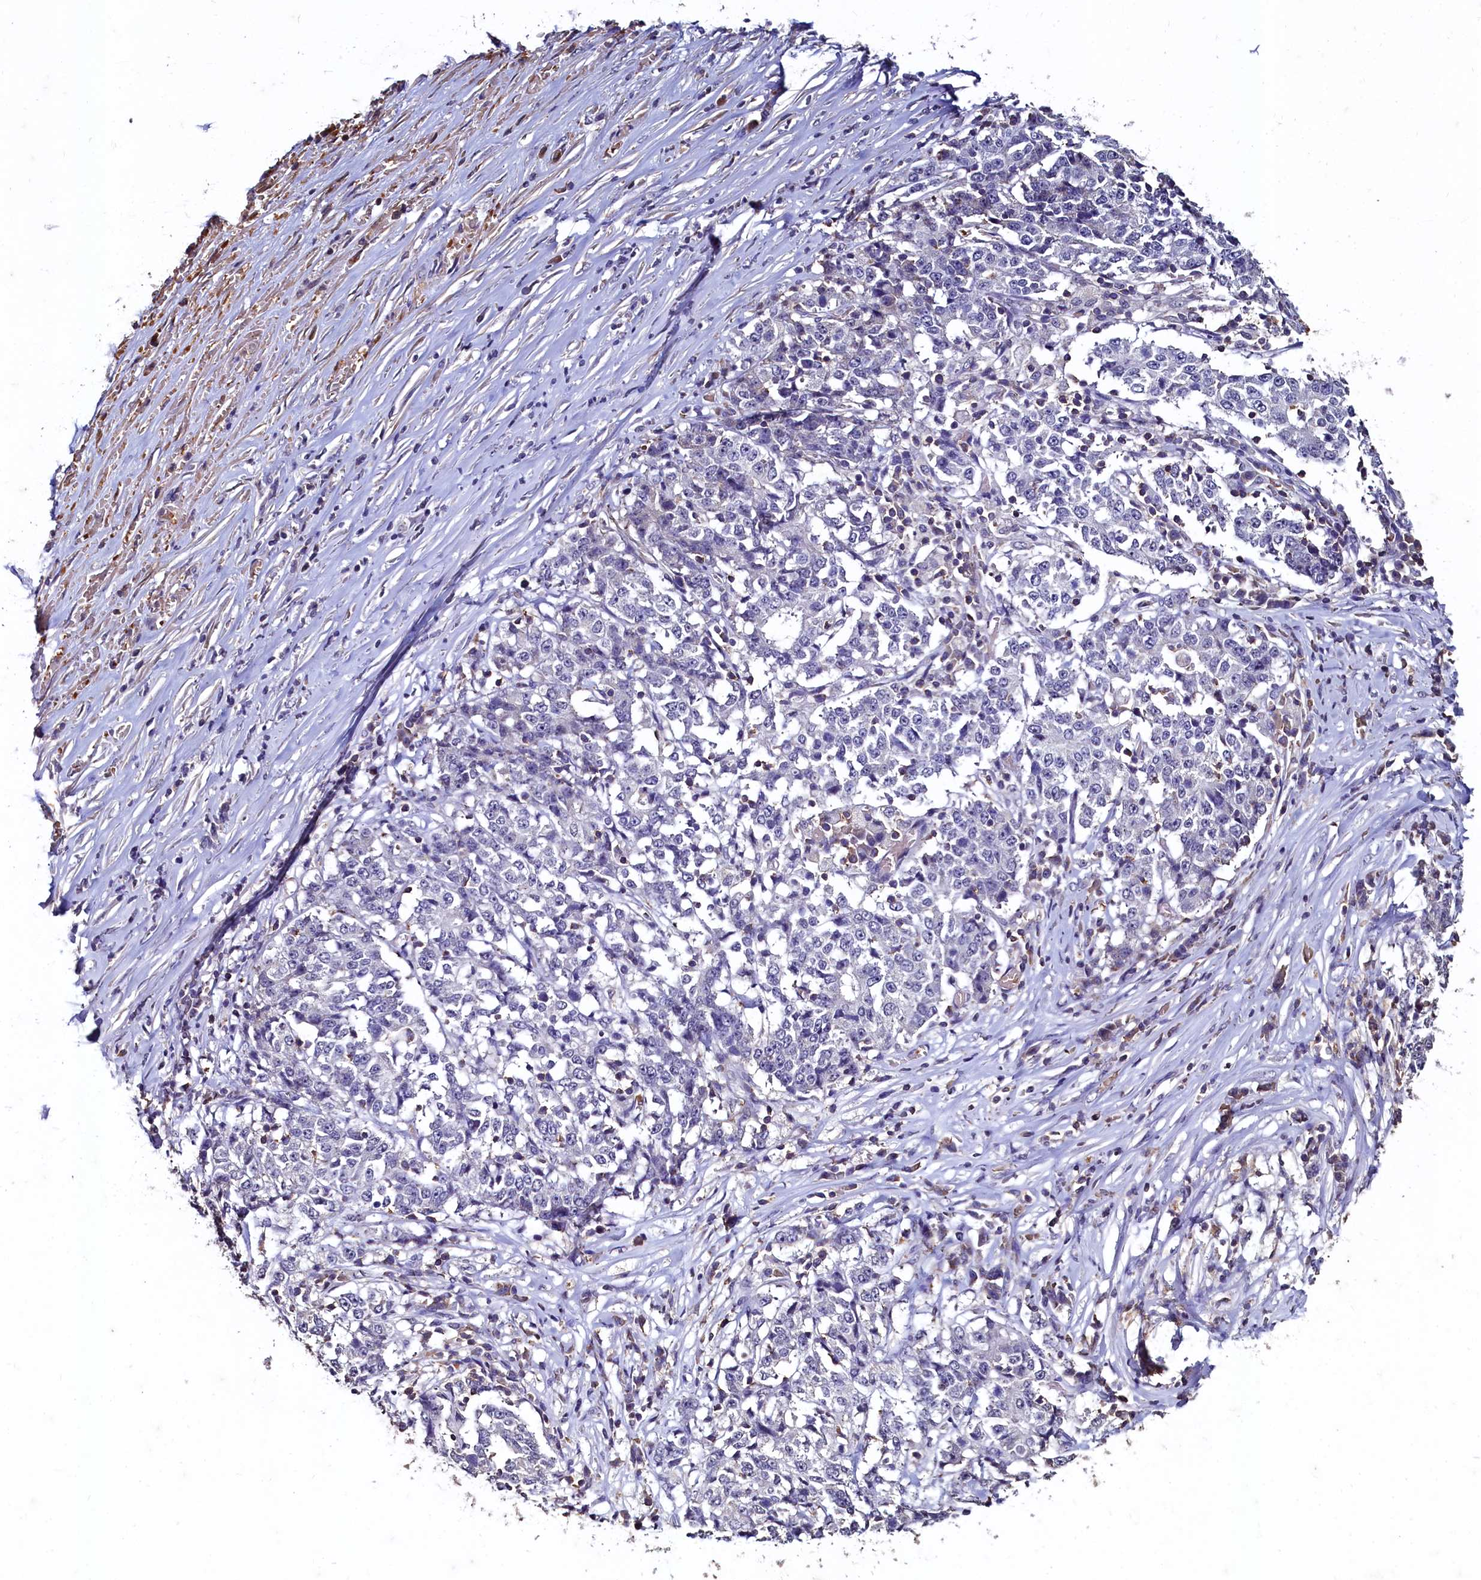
{"staining": {"intensity": "negative", "quantity": "none", "location": "none"}, "tissue": "stomach cancer", "cell_type": "Tumor cells", "image_type": "cancer", "snomed": [{"axis": "morphology", "description": "Adenocarcinoma, NOS"}, {"axis": "topography", "description": "Stomach"}], "caption": "Immunohistochemical staining of stomach adenocarcinoma exhibits no significant positivity in tumor cells.", "gene": "CSTPP1", "patient": {"sex": "male", "age": 59}}